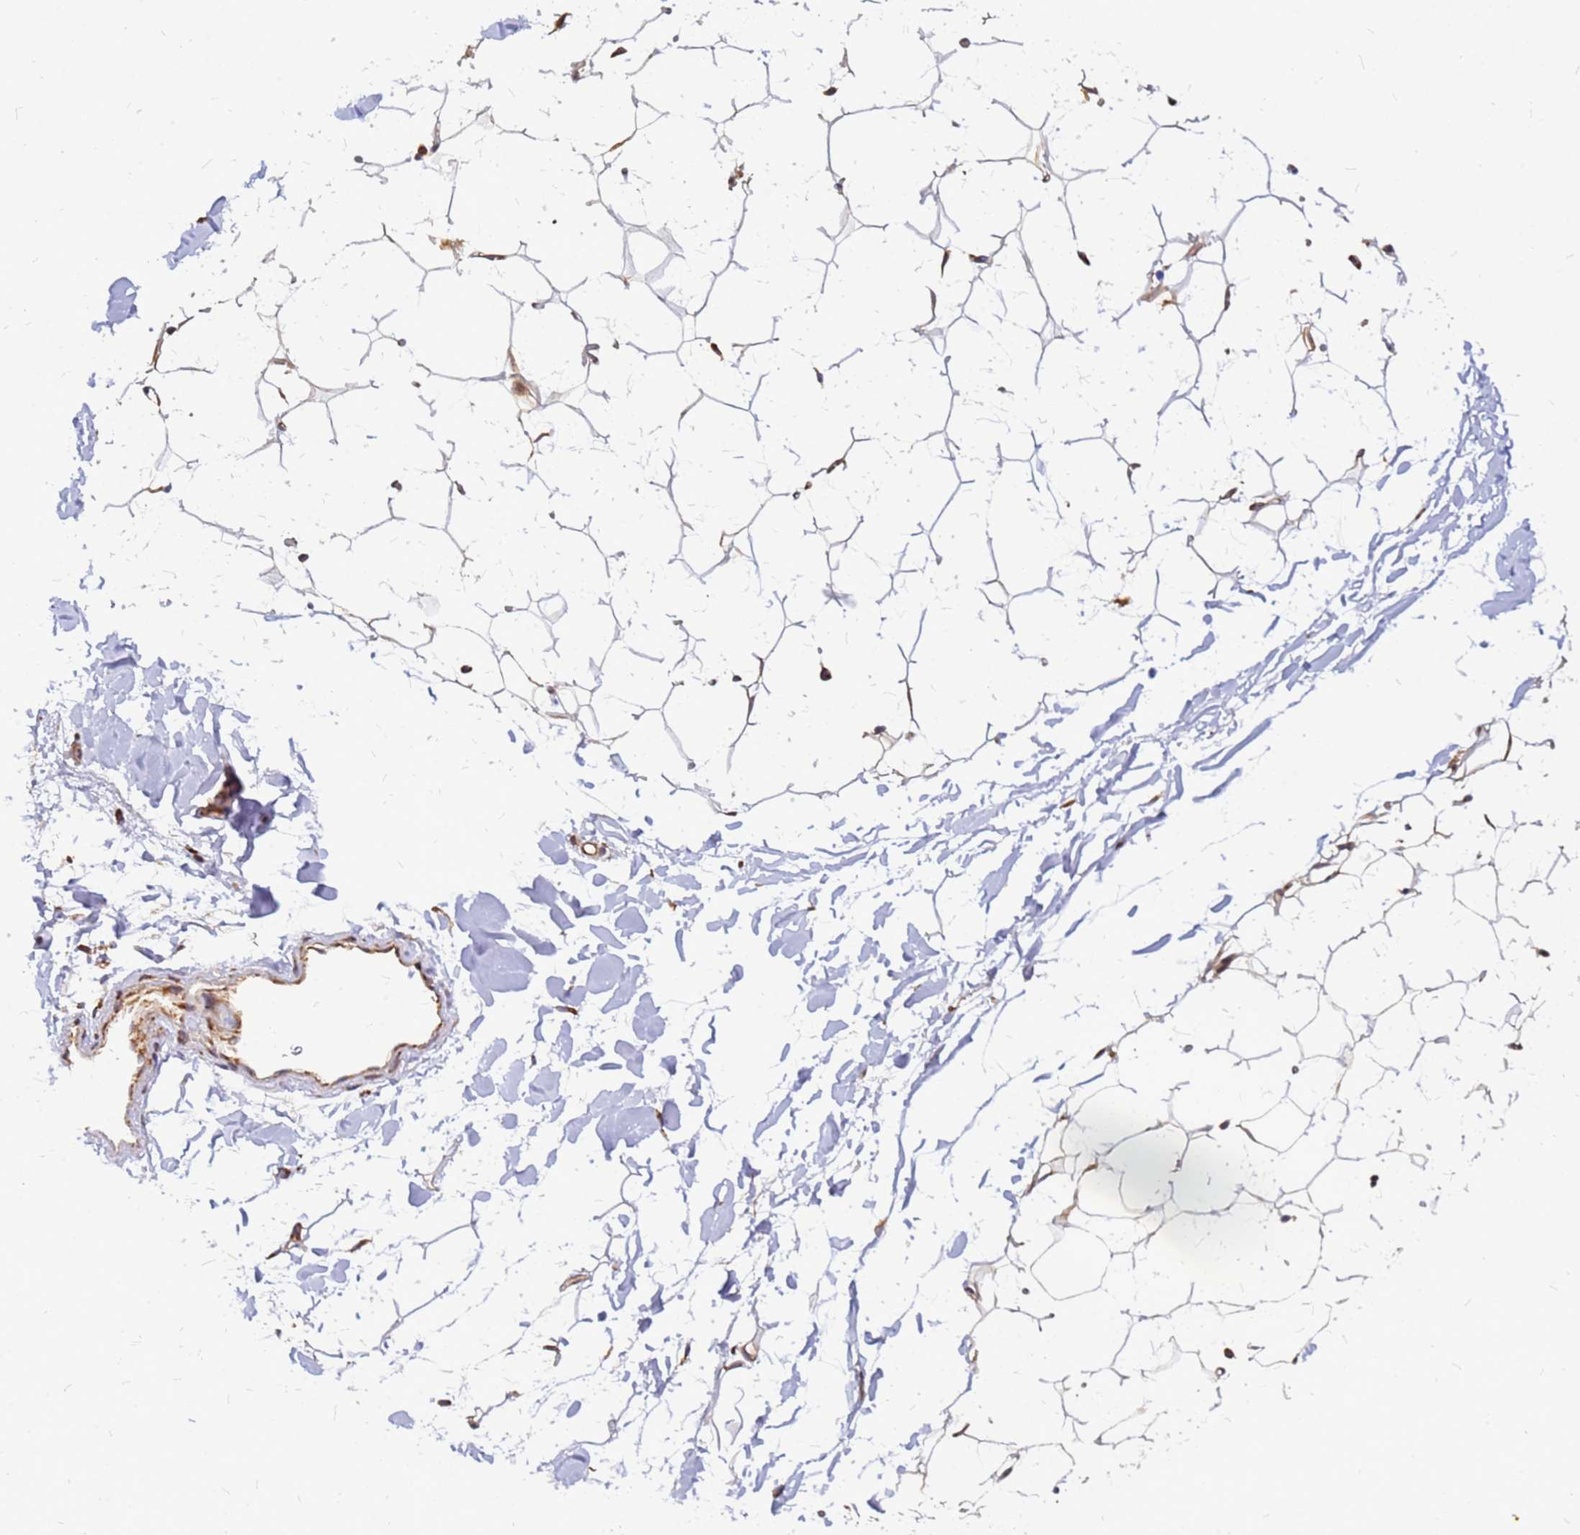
{"staining": {"intensity": "weak", "quantity": "25%-75%", "location": "cytoplasmic/membranous"}, "tissue": "adipose tissue", "cell_type": "Adipocytes", "image_type": "normal", "snomed": [{"axis": "morphology", "description": "Normal tissue, NOS"}, {"axis": "topography", "description": "Breast"}], "caption": "An immunohistochemistry photomicrograph of unremarkable tissue is shown. Protein staining in brown highlights weak cytoplasmic/membranous positivity in adipose tissue within adipocytes.", "gene": "RPL8", "patient": {"sex": "female", "age": 26}}